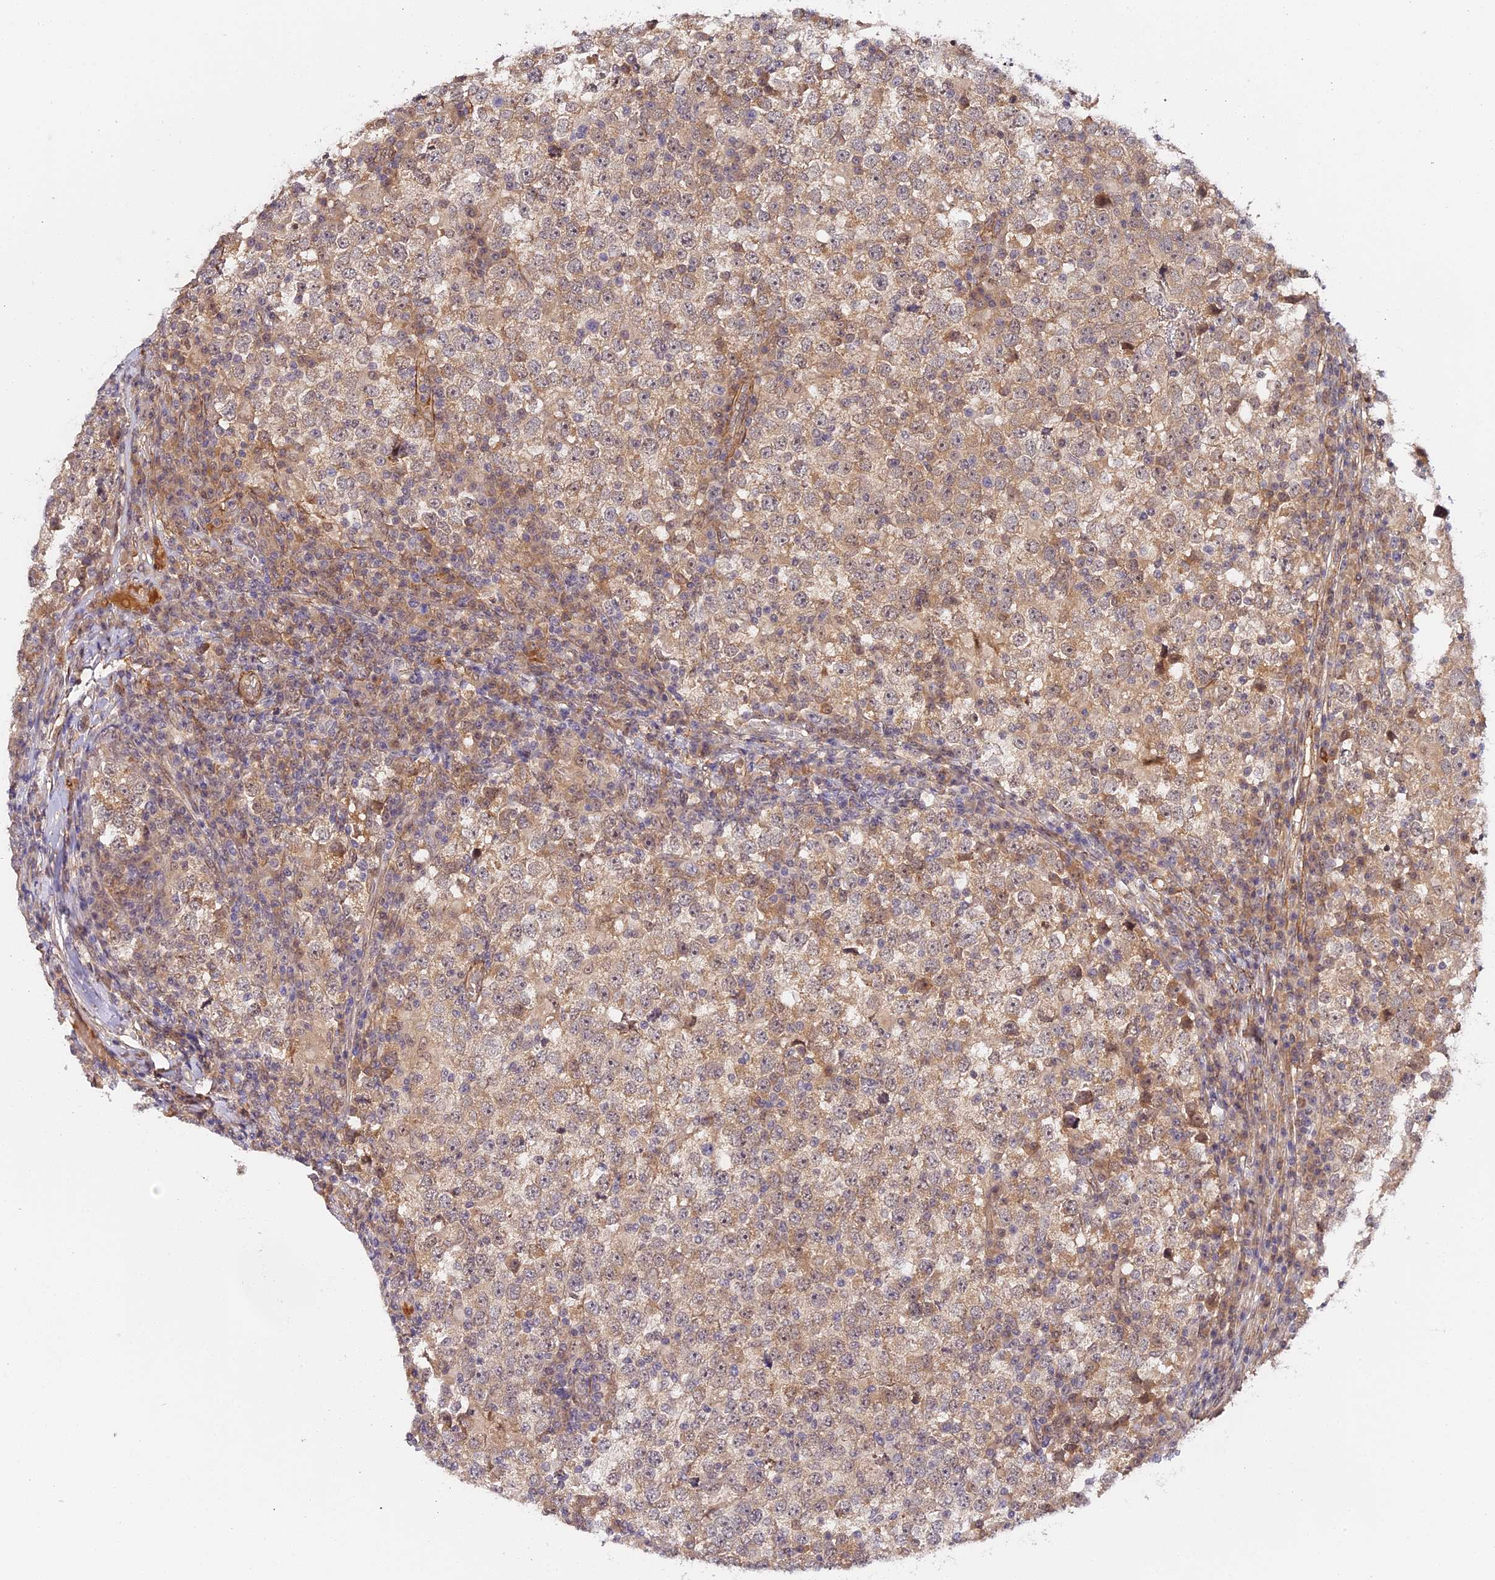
{"staining": {"intensity": "weak", "quantity": "25%-75%", "location": "cytoplasmic/membranous"}, "tissue": "testis cancer", "cell_type": "Tumor cells", "image_type": "cancer", "snomed": [{"axis": "morphology", "description": "Seminoma, NOS"}, {"axis": "topography", "description": "Testis"}], "caption": "The immunohistochemical stain shows weak cytoplasmic/membranous expression in tumor cells of testis cancer (seminoma) tissue.", "gene": "IMPACT", "patient": {"sex": "male", "age": 65}}